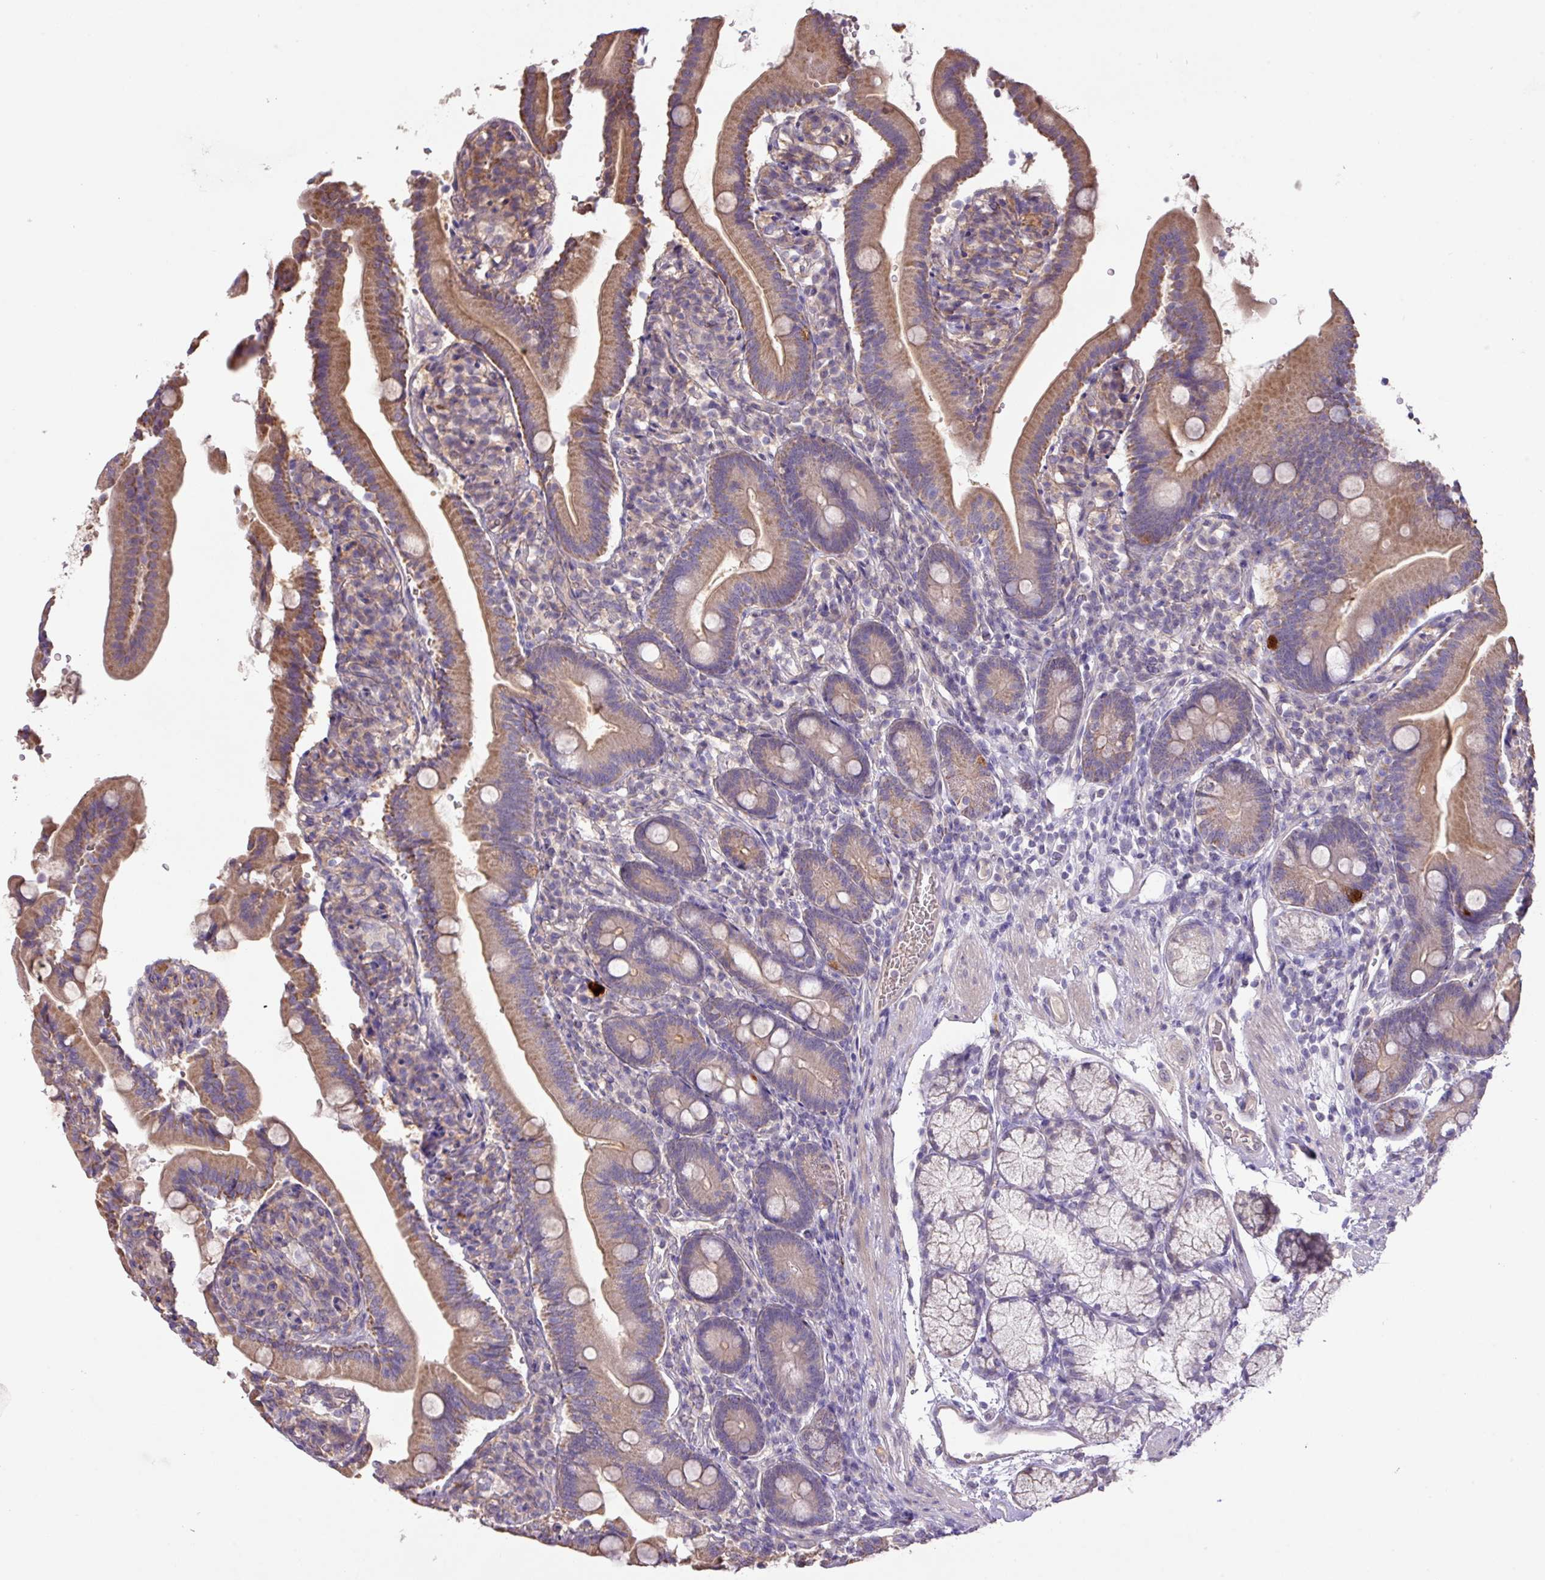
{"staining": {"intensity": "moderate", "quantity": ">75%", "location": "cytoplasmic/membranous"}, "tissue": "duodenum", "cell_type": "Glandular cells", "image_type": "normal", "snomed": [{"axis": "morphology", "description": "Normal tissue, NOS"}, {"axis": "topography", "description": "Duodenum"}], "caption": "Protein staining displays moderate cytoplasmic/membranous staining in approximately >75% of glandular cells in benign duodenum. The staining is performed using DAB brown chromogen to label protein expression. The nuclei are counter-stained blue using hematoxylin.", "gene": "PRADC1", "patient": {"sex": "female", "age": 67}}